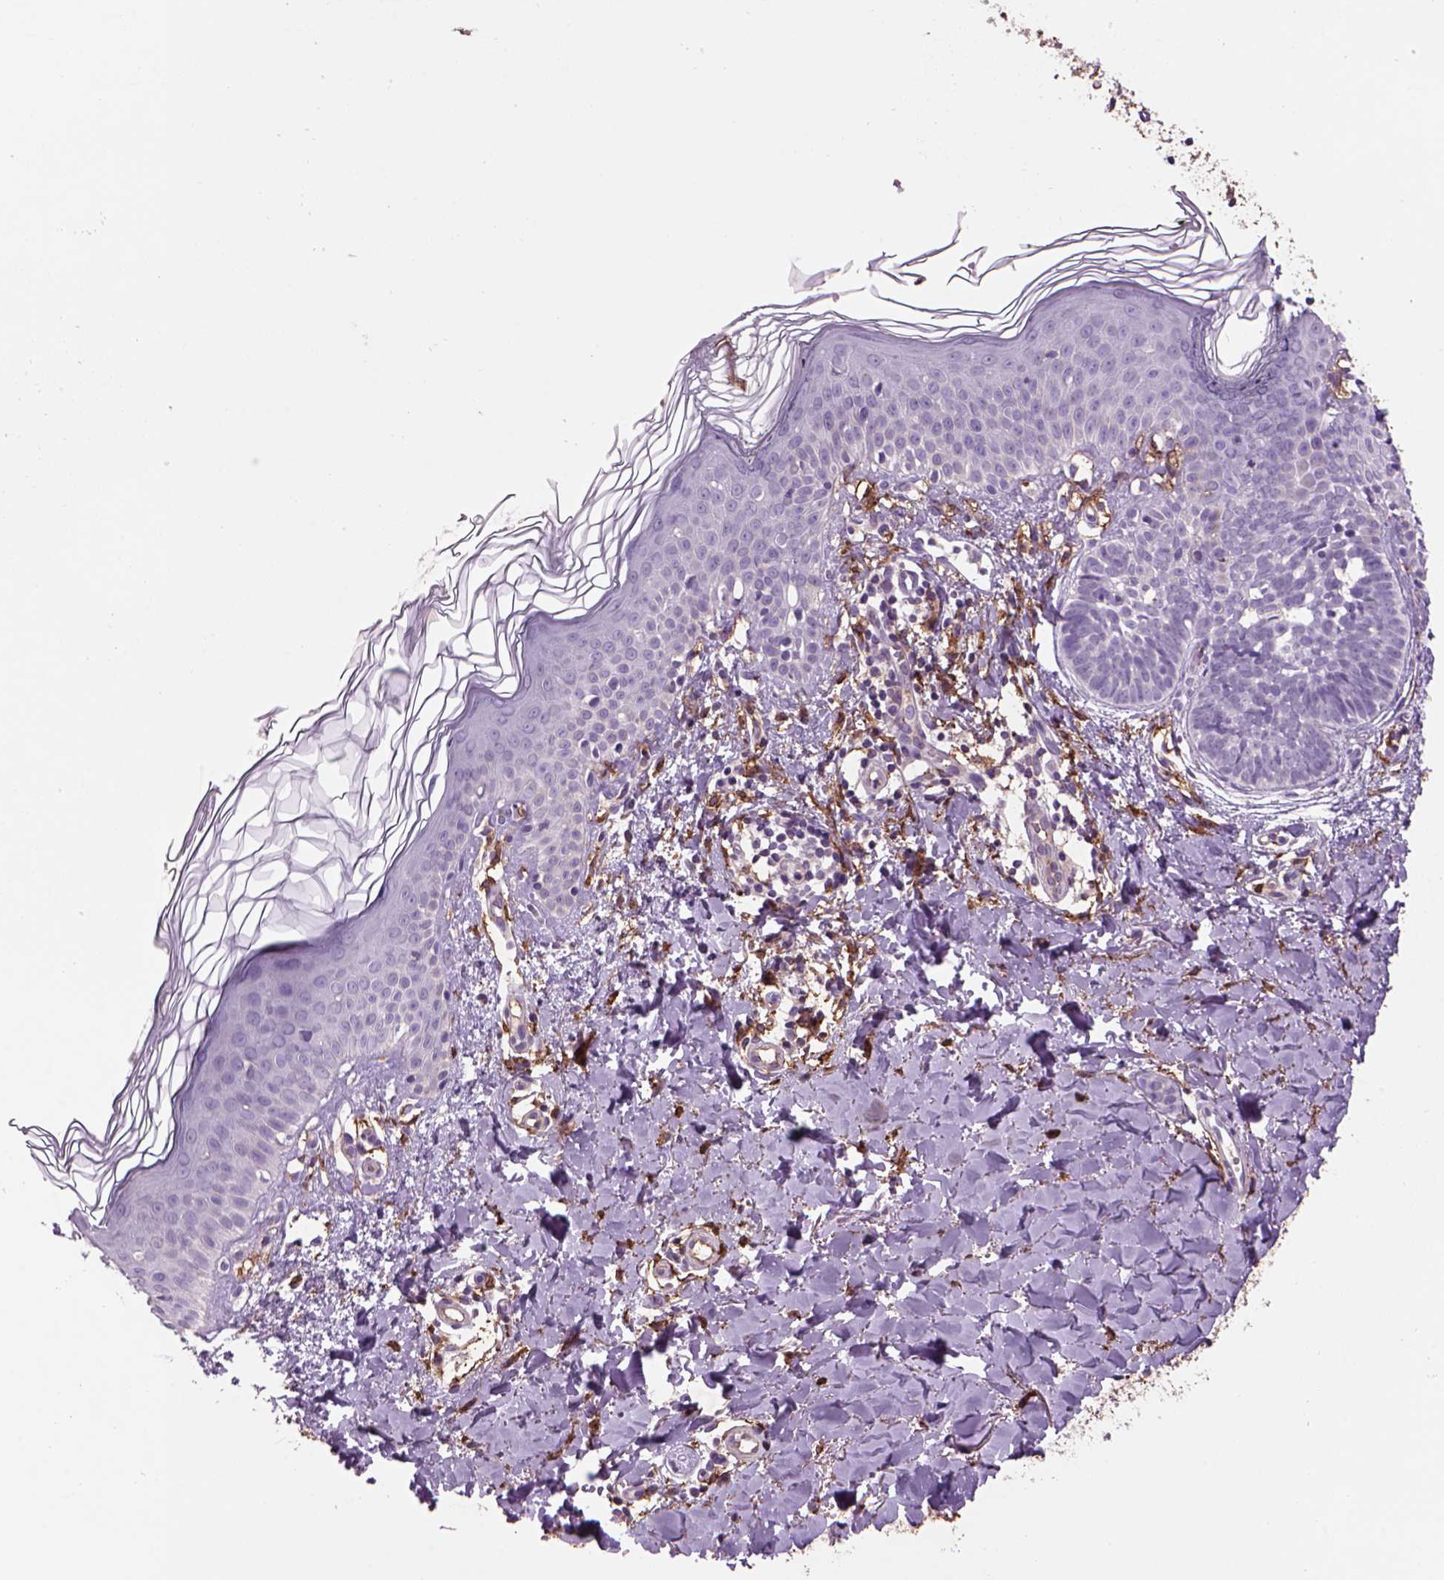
{"staining": {"intensity": "negative", "quantity": "none", "location": "none"}, "tissue": "skin cancer", "cell_type": "Tumor cells", "image_type": "cancer", "snomed": [{"axis": "morphology", "description": "Basal cell carcinoma"}, {"axis": "topography", "description": "Skin"}], "caption": "Human skin cancer stained for a protein using immunohistochemistry (IHC) displays no positivity in tumor cells.", "gene": "CD14", "patient": {"sex": "female", "age": 51}}